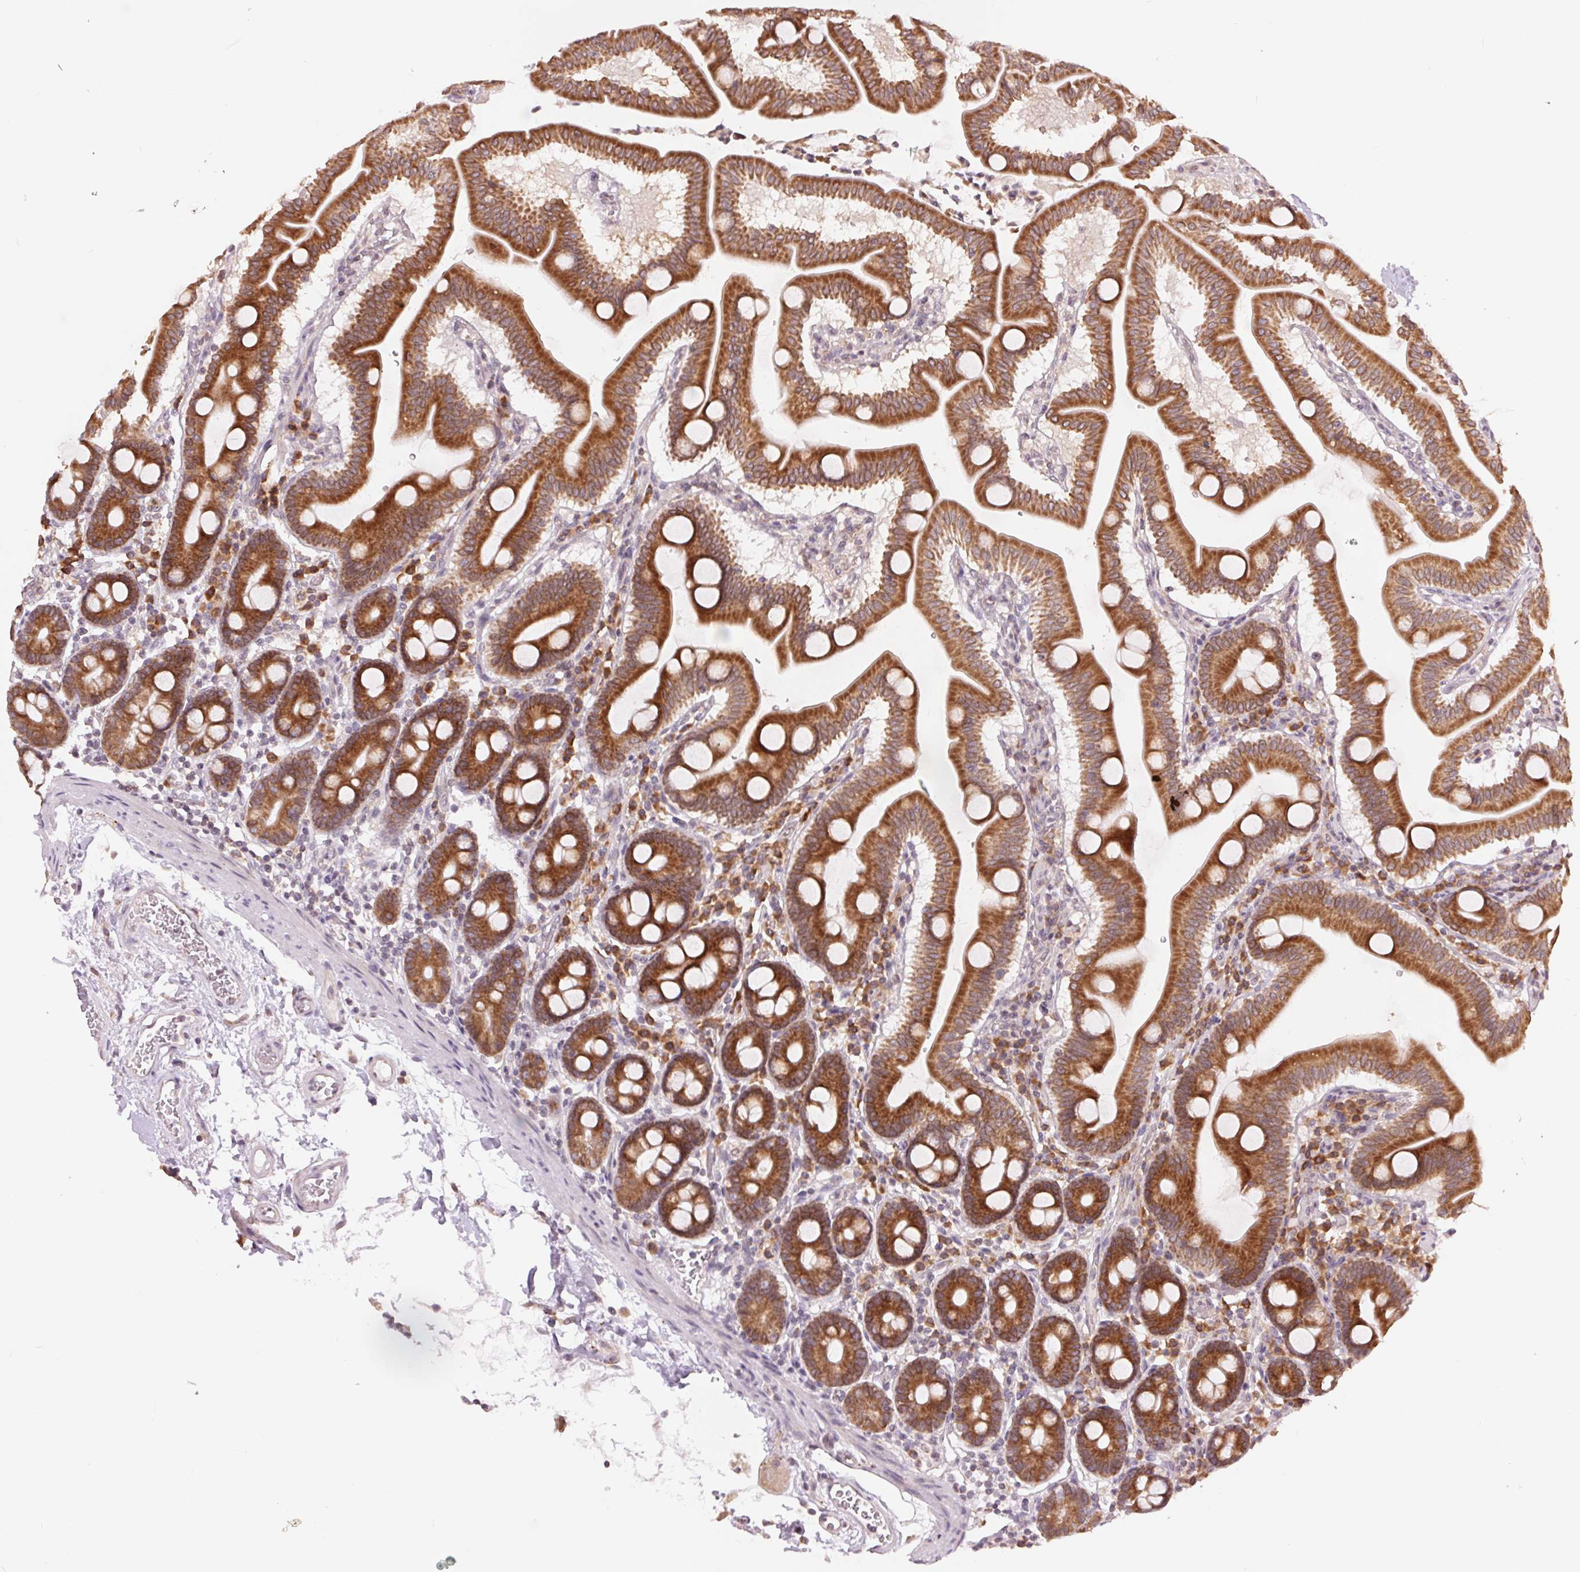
{"staining": {"intensity": "strong", "quantity": ">75%", "location": "cytoplasmic/membranous"}, "tissue": "duodenum", "cell_type": "Glandular cells", "image_type": "normal", "snomed": [{"axis": "morphology", "description": "Normal tissue, NOS"}, {"axis": "topography", "description": "Pancreas"}, {"axis": "topography", "description": "Duodenum"}], "caption": "Glandular cells demonstrate strong cytoplasmic/membranous staining in about >75% of cells in normal duodenum. (IHC, brightfield microscopy, high magnification).", "gene": "TECR", "patient": {"sex": "male", "age": 59}}